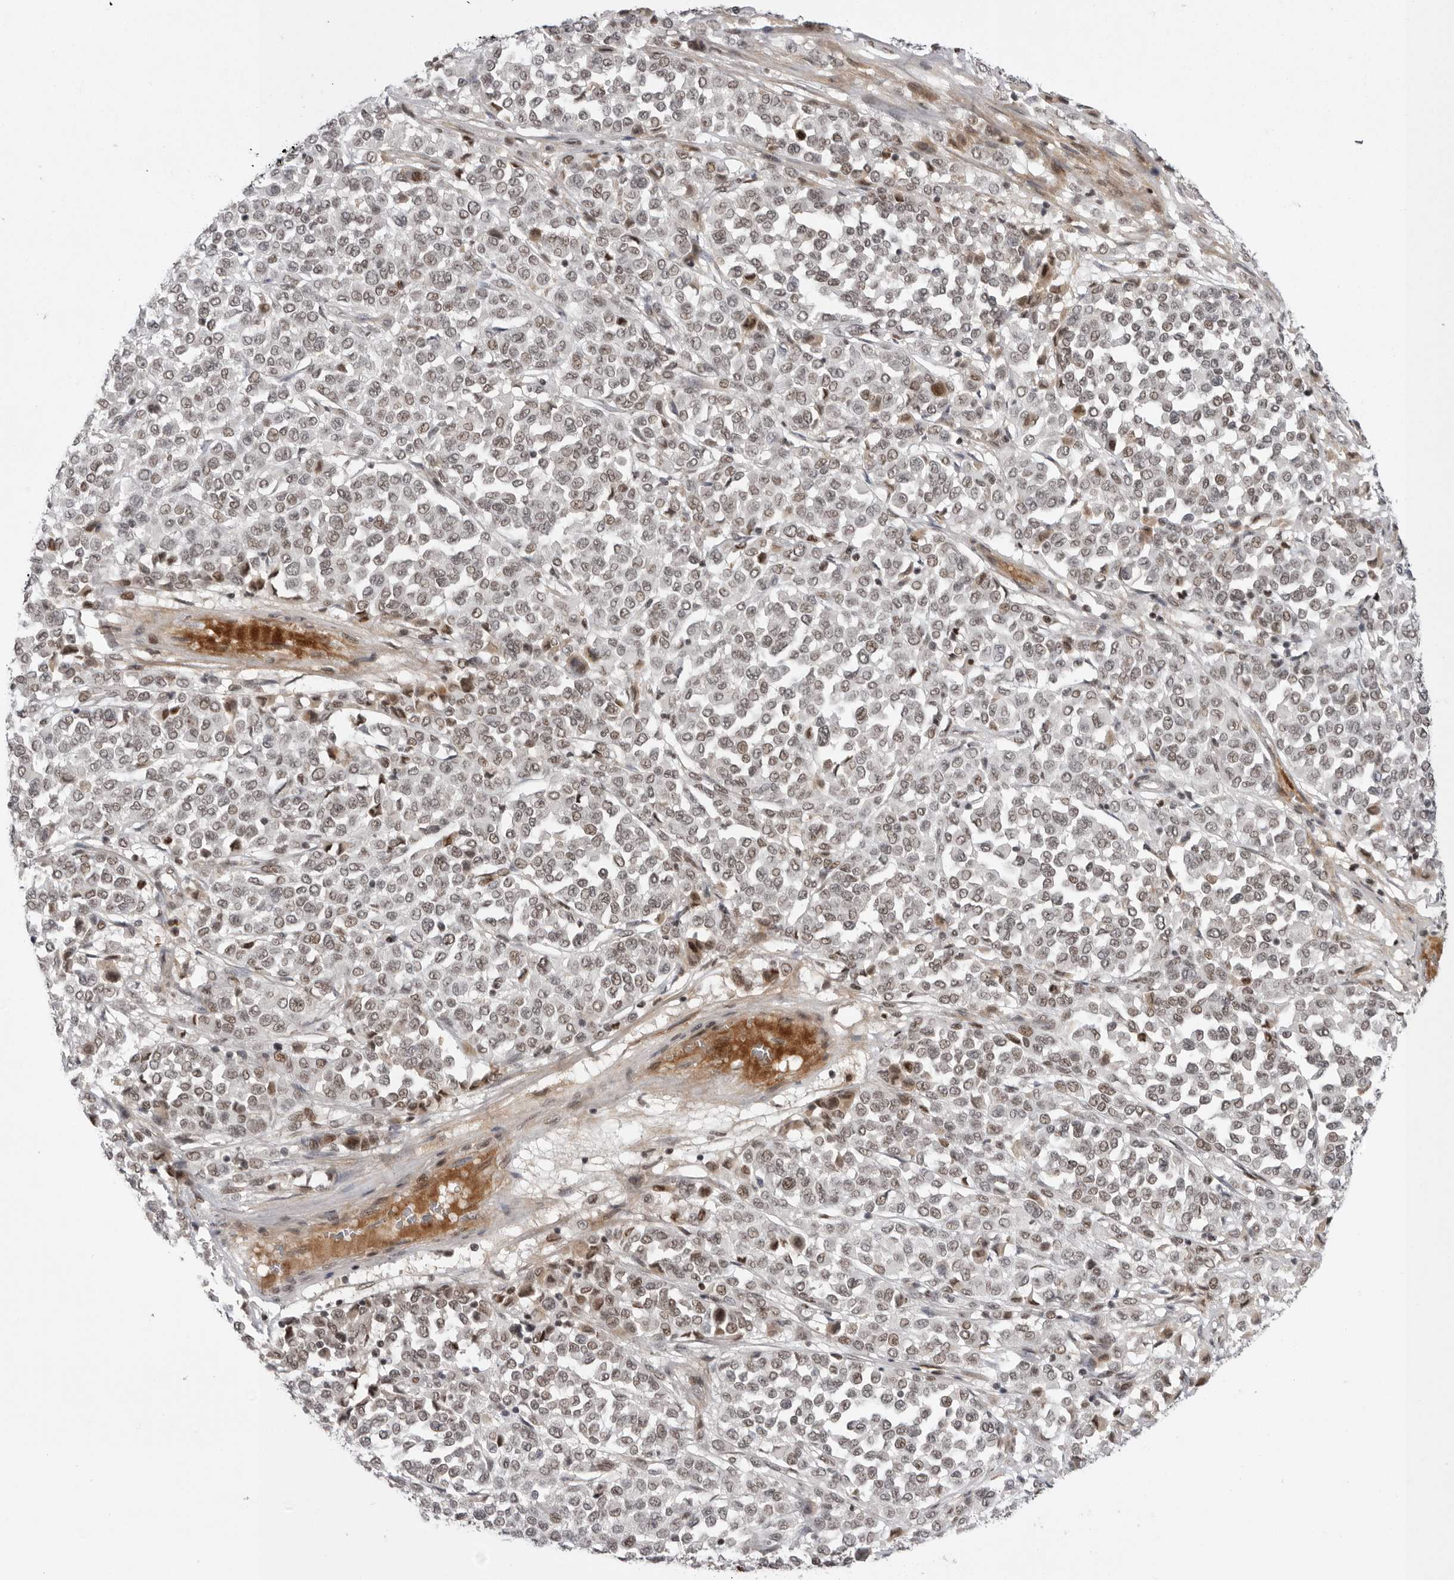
{"staining": {"intensity": "weak", "quantity": ">75%", "location": "nuclear"}, "tissue": "melanoma", "cell_type": "Tumor cells", "image_type": "cancer", "snomed": [{"axis": "morphology", "description": "Malignant melanoma, Metastatic site"}, {"axis": "topography", "description": "Pancreas"}], "caption": "High-power microscopy captured an immunohistochemistry (IHC) histopathology image of melanoma, revealing weak nuclear expression in about >75% of tumor cells.", "gene": "POU5F1", "patient": {"sex": "female", "age": 30}}